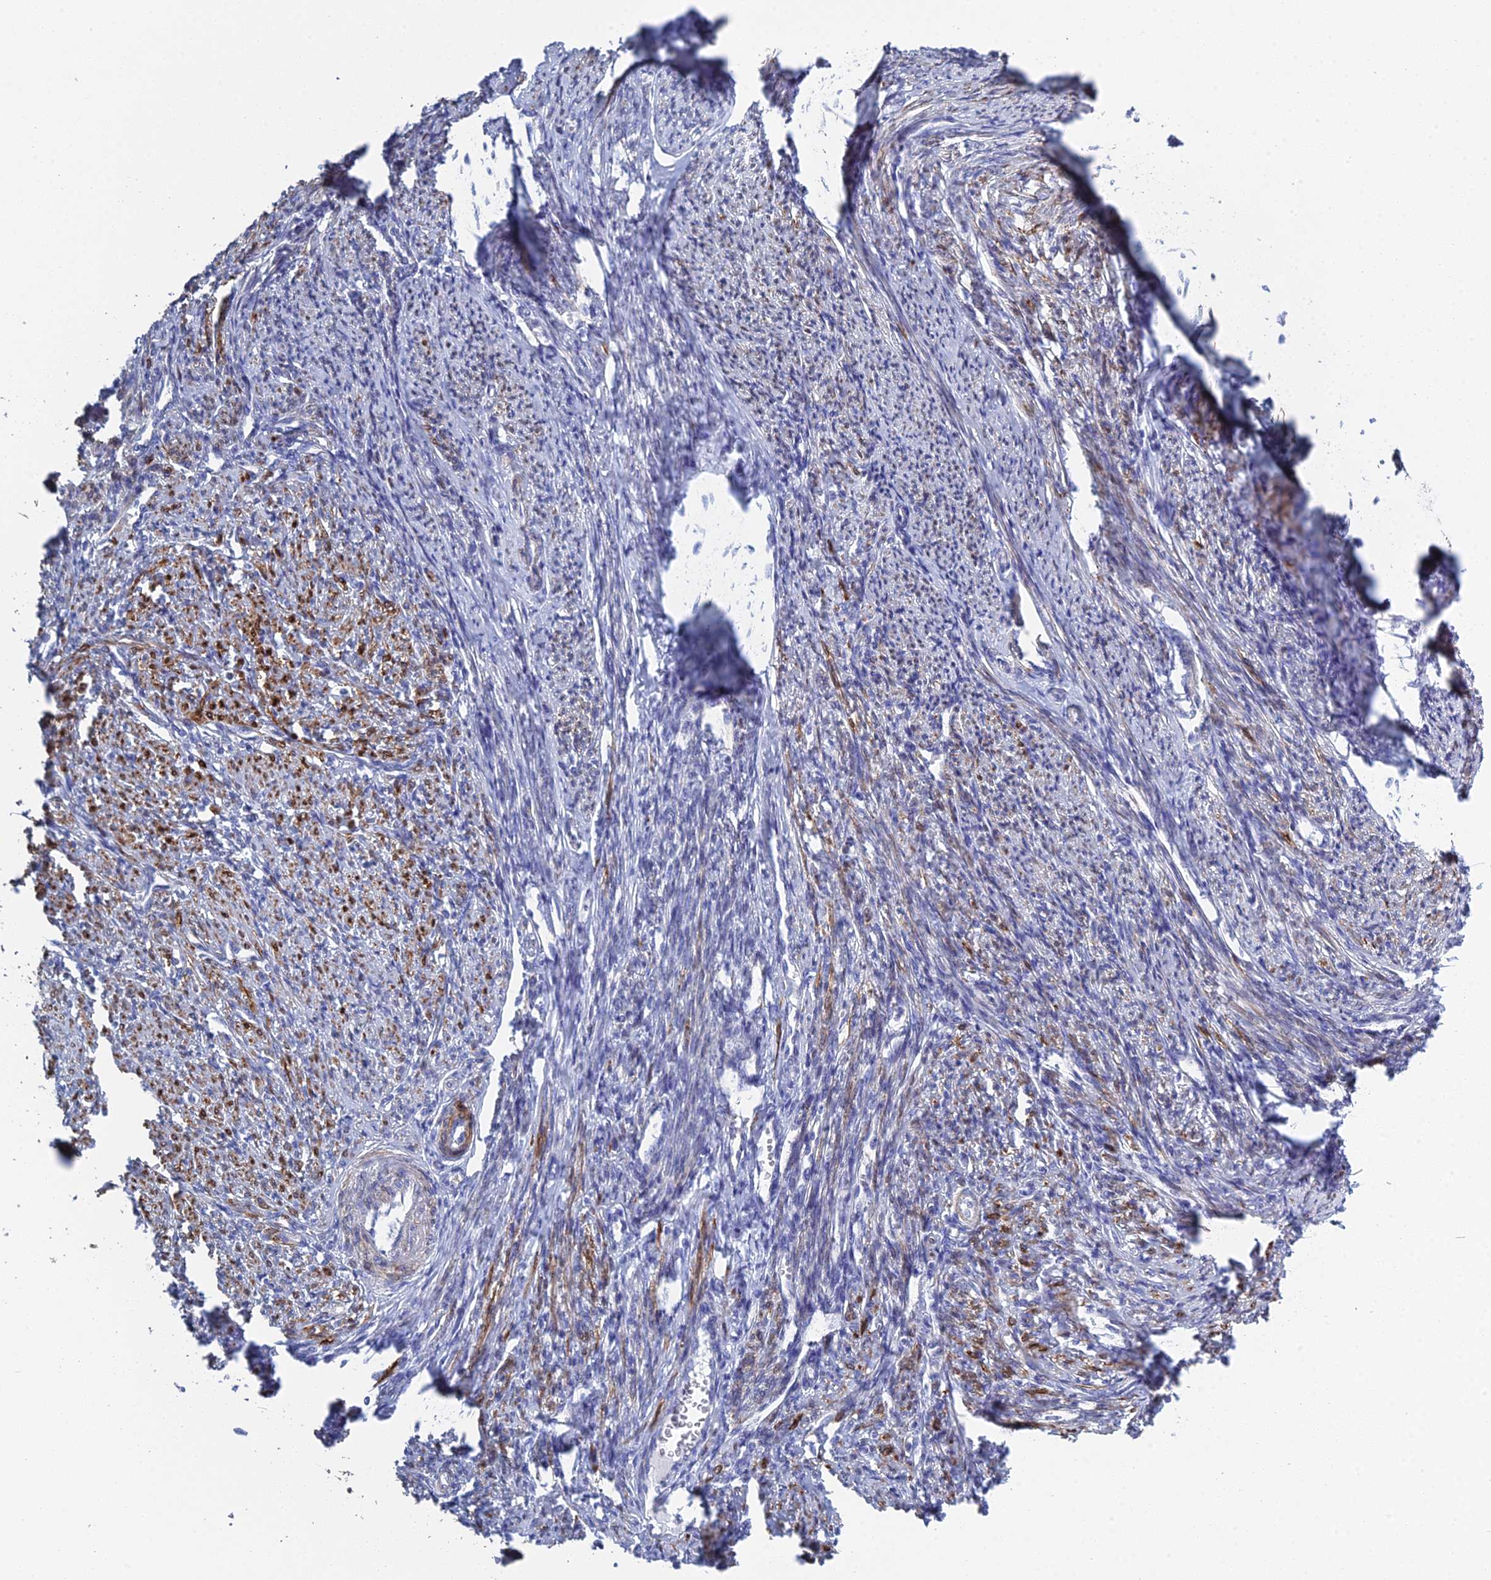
{"staining": {"intensity": "strong", "quantity": "25%-75%", "location": "cytoplasmic/membranous"}, "tissue": "smooth muscle", "cell_type": "Smooth muscle cells", "image_type": "normal", "snomed": [{"axis": "morphology", "description": "Normal tissue, NOS"}, {"axis": "topography", "description": "Smooth muscle"}, {"axis": "topography", "description": "Uterus"}], "caption": "Benign smooth muscle exhibits strong cytoplasmic/membranous staining in approximately 25%-75% of smooth muscle cells, visualized by immunohistochemistry.", "gene": "PCDHA8", "patient": {"sex": "female", "age": 59}}